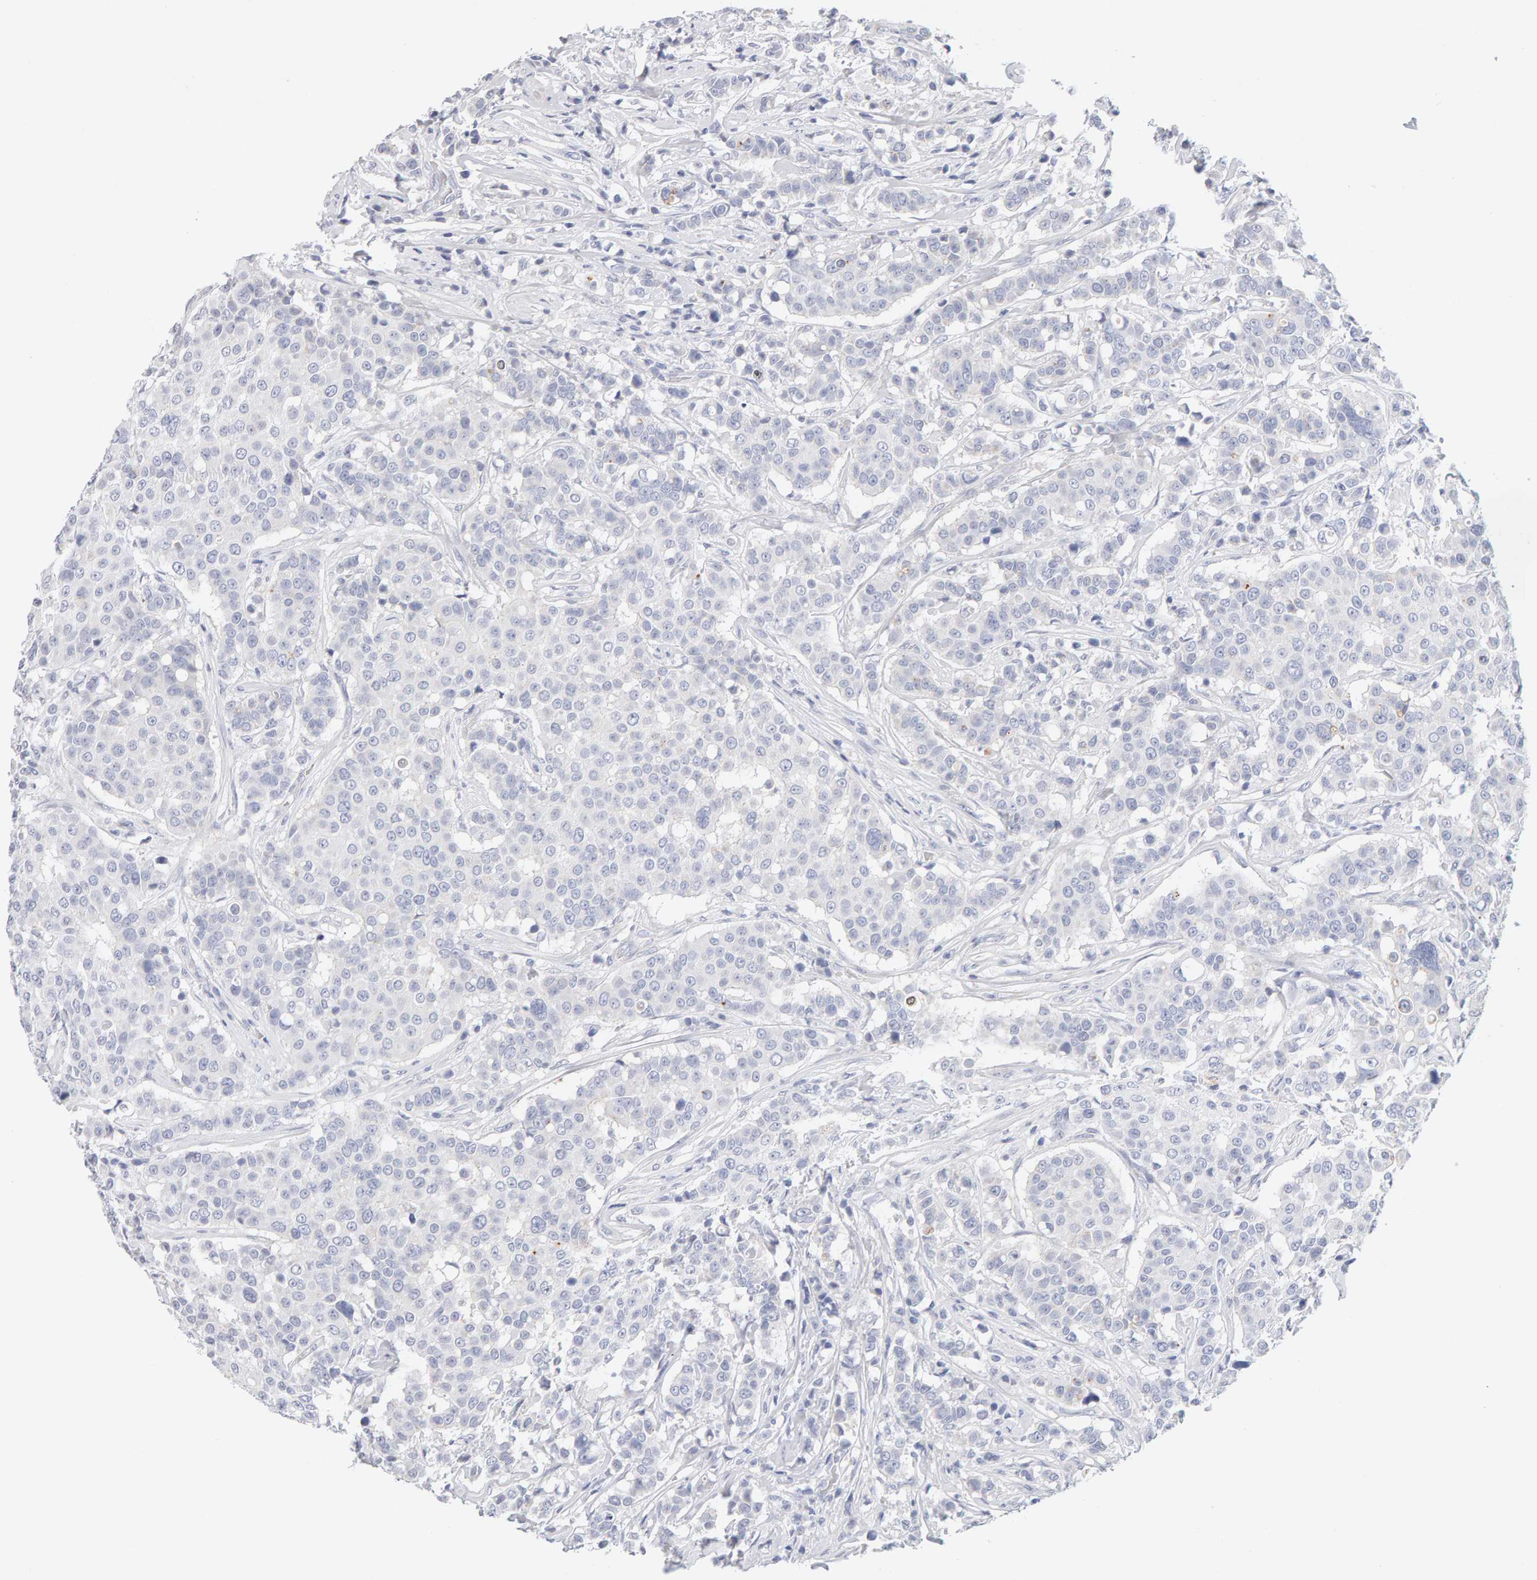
{"staining": {"intensity": "negative", "quantity": "none", "location": "none"}, "tissue": "breast cancer", "cell_type": "Tumor cells", "image_type": "cancer", "snomed": [{"axis": "morphology", "description": "Duct carcinoma"}, {"axis": "topography", "description": "Breast"}], "caption": "Immunohistochemical staining of human breast cancer demonstrates no significant expression in tumor cells.", "gene": "METRNL", "patient": {"sex": "female", "age": 27}}